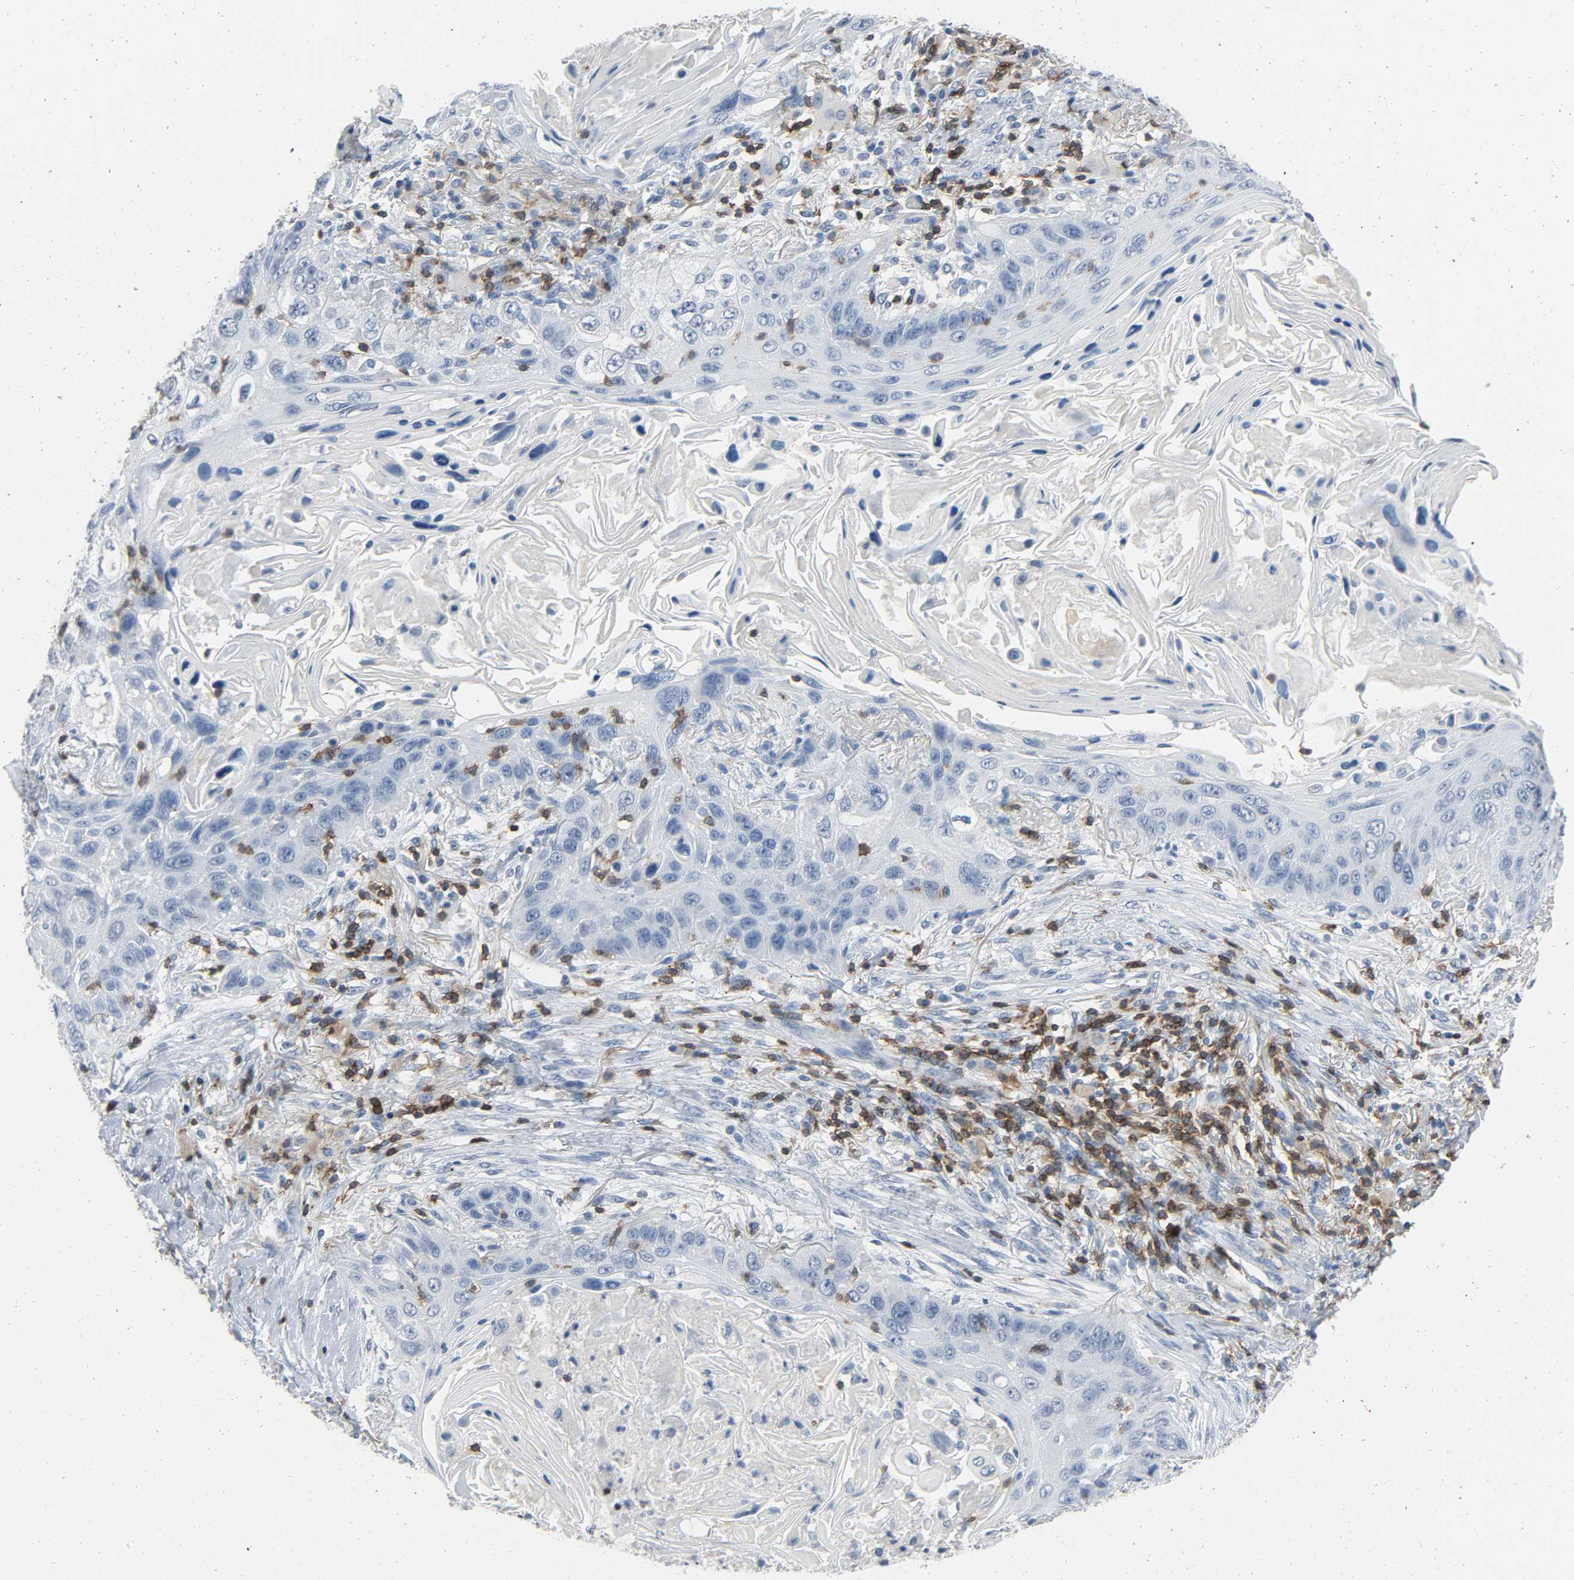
{"staining": {"intensity": "negative", "quantity": "none", "location": "none"}, "tissue": "lung cancer", "cell_type": "Tumor cells", "image_type": "cancer", "snomed": [{"axis": "morphology", "description": "Squamous cell carcinoma, NOS"}, {"axis": "topography", "description": "Lung"}], "caption": "This is a photomicrograph of IHC staining of lung cancer, which shows no expression in tumor cells.", "gene": "LCK", "patient": {"sex": "female", "age": 67}}